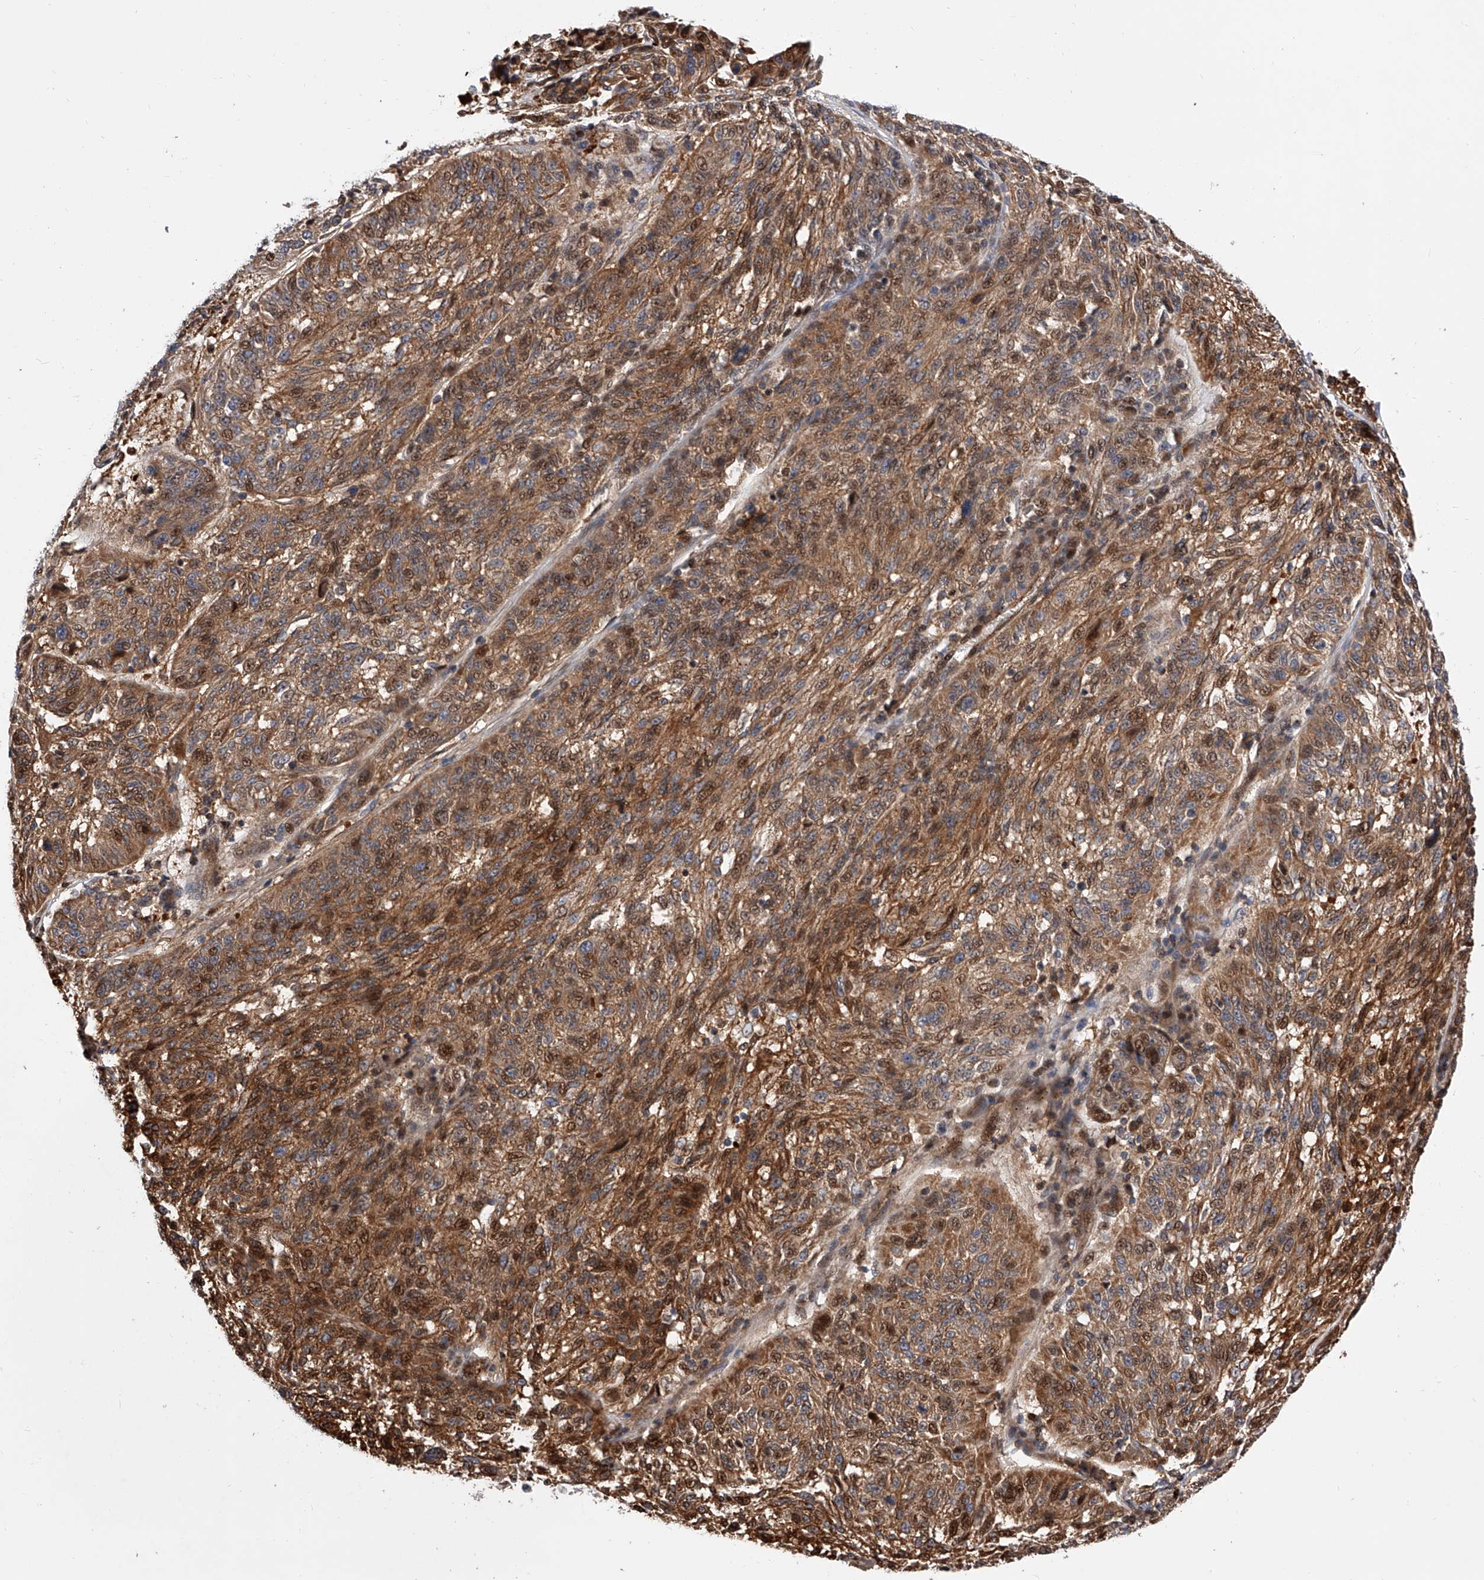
{"staining": {"intensity": "moderate", "quantity": ">75%", "location": "cytoplasmic/membranous,nuclear"}, "tissue": "melanoma", "cell_type": "Tumor cells", "image_type": "cancer", "snomed": [{"axis": "morphology", "description": "Malignant melanoma, NOS"}, {"axis": "topography", "description": "Skin"}], "caption": "A brown stain labels moderate cytoplasmic/membranous and nuclear expression of a protein in melanoma tumor cells.", "gene": "PDSS2", "patient": {"sex": "male", "age": 53}}